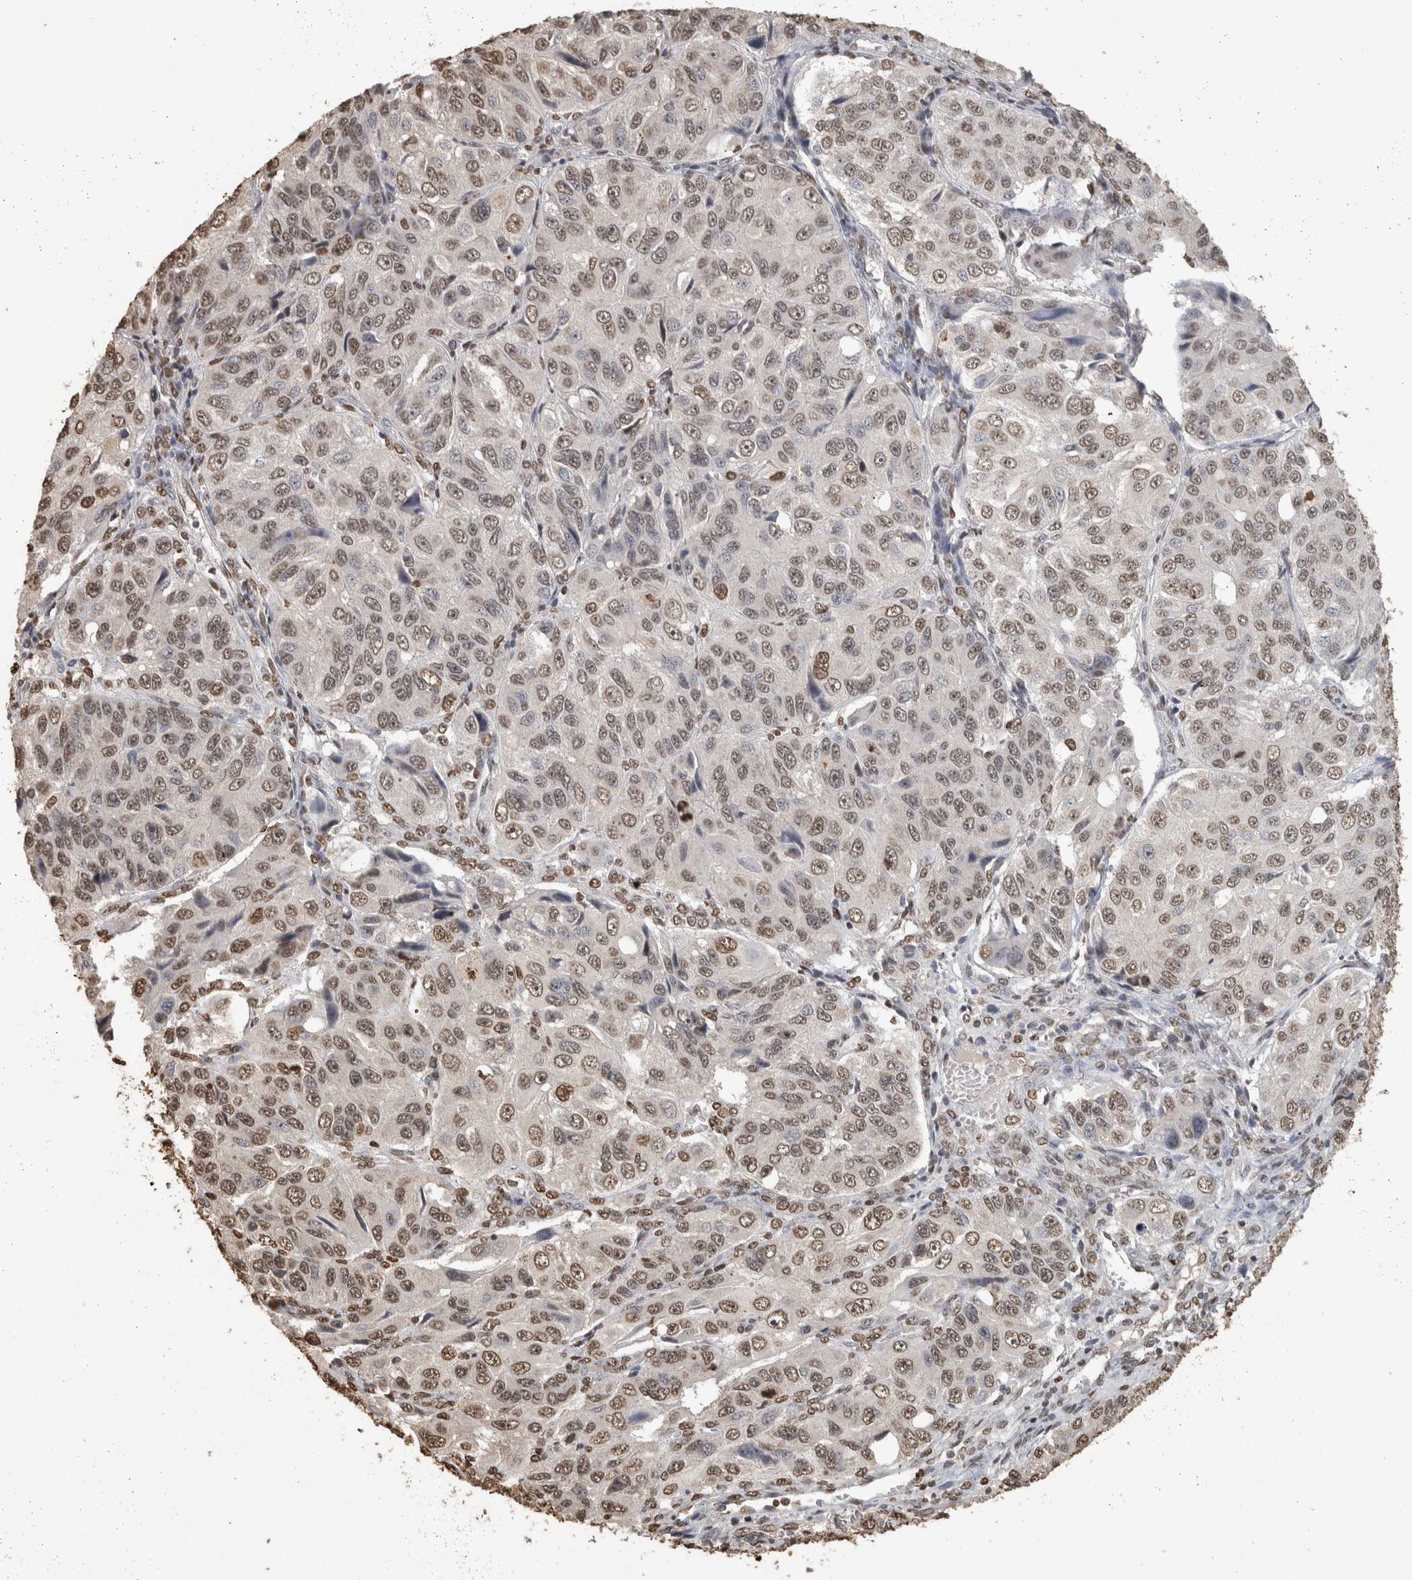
{"staining": {"intensity": "weak", "quantity": ">75%", "location": "nuclear"}, "tissue": "ovarian cancer", "cell_type": "Tumor cells", "image_type": "cancer", "snomed": [{"axis": "morphology", "description": "Carcinoma, endometroid"}, {"axis": "topography", "description": "Ovary"}], "caption": "This micrograph exhibits ovarian endometroid carcinoma stained with immunohistochemistry (IHC) to label a protein in brown. The nuclear of tumor cells show weak positivity for the protein. Nuclei are counter-stained blue.", "gene": "HAND2", "patient": {"sex": "female", "age": 51}}